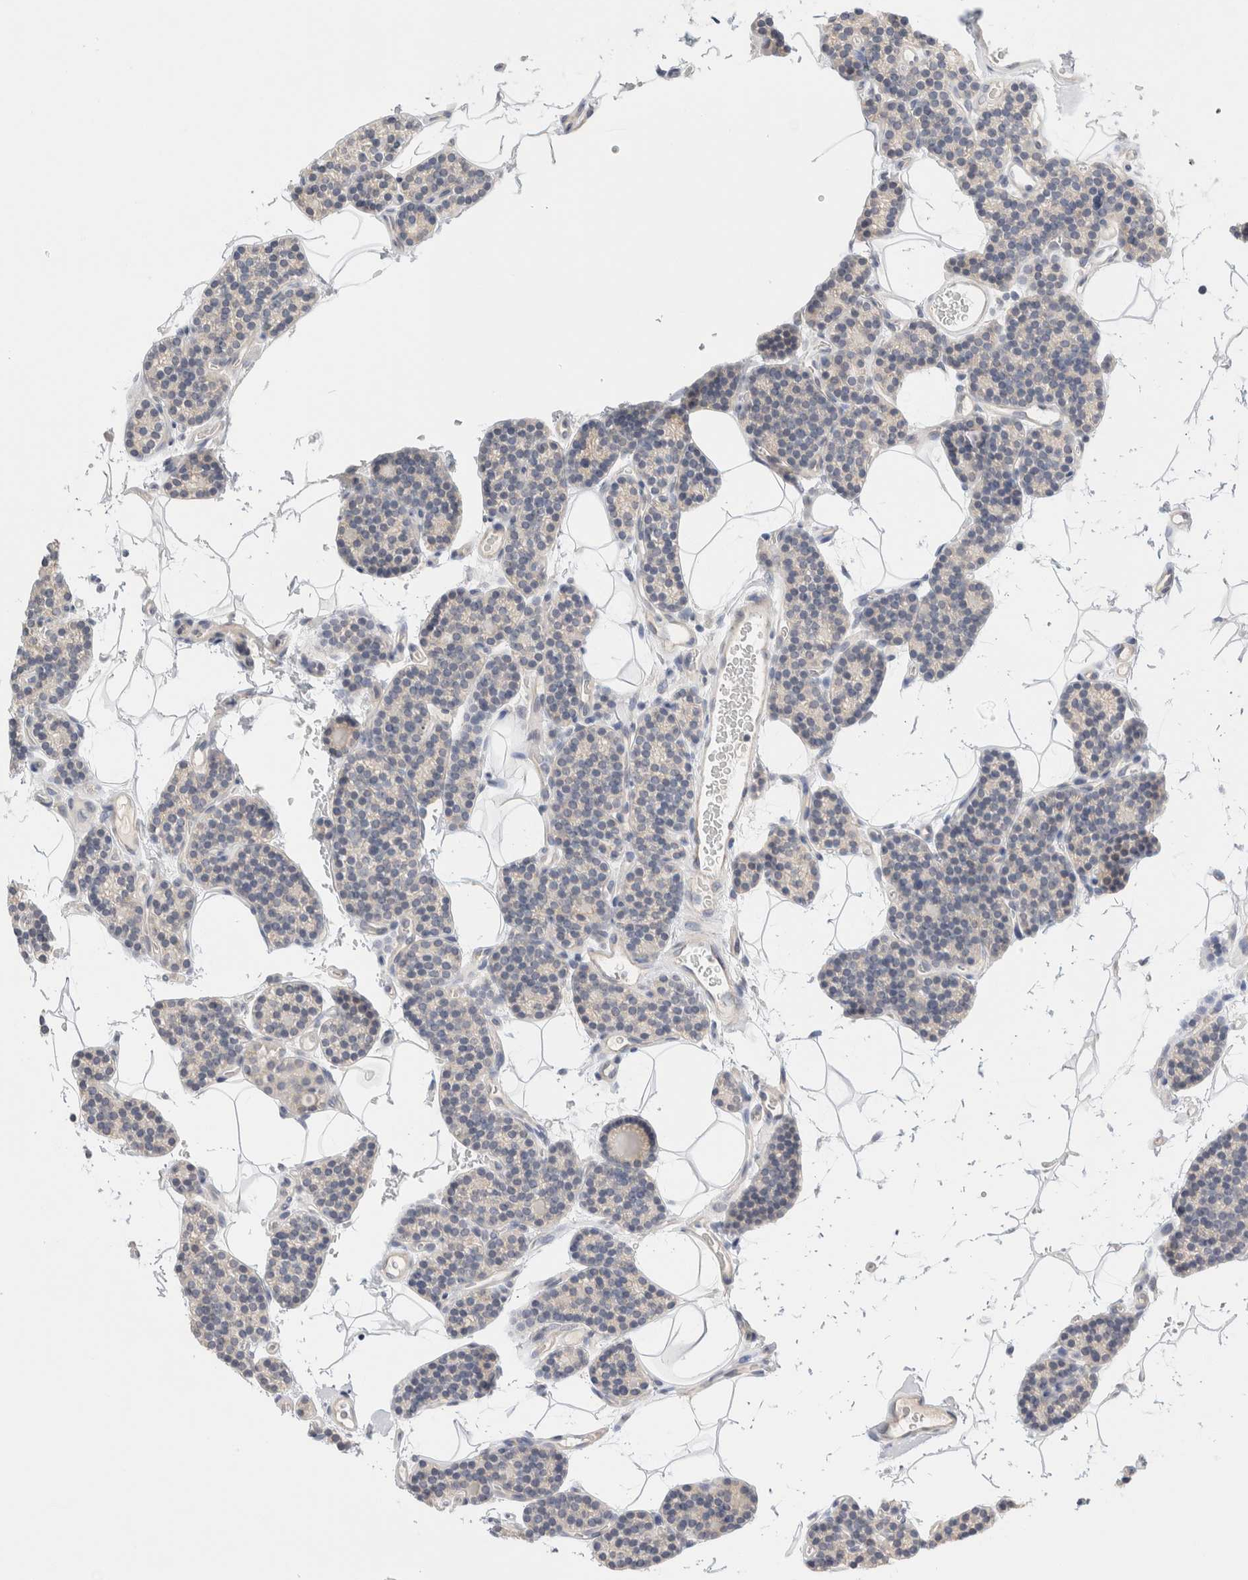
{"staining": {"intensity": "negative", "quantity": "none", "location": "none"}, "tissue": "parathyroid gland", "cell_type": "Glandular cells", "image_type": "normal", "snomed": [{"axis": "morphology", "description": "Normal tissue, NOS"}, {"axis": "topography", "description": "Parathyroid gland"}], "caption": "High power microscopy histopathology image of an immunohistochemistry (IHC) image of normal parathyroid gland, revealing no significant expression in glandular cells.", "gene": "SPRTN", "patient": {"sex": "male", "age": 52}}